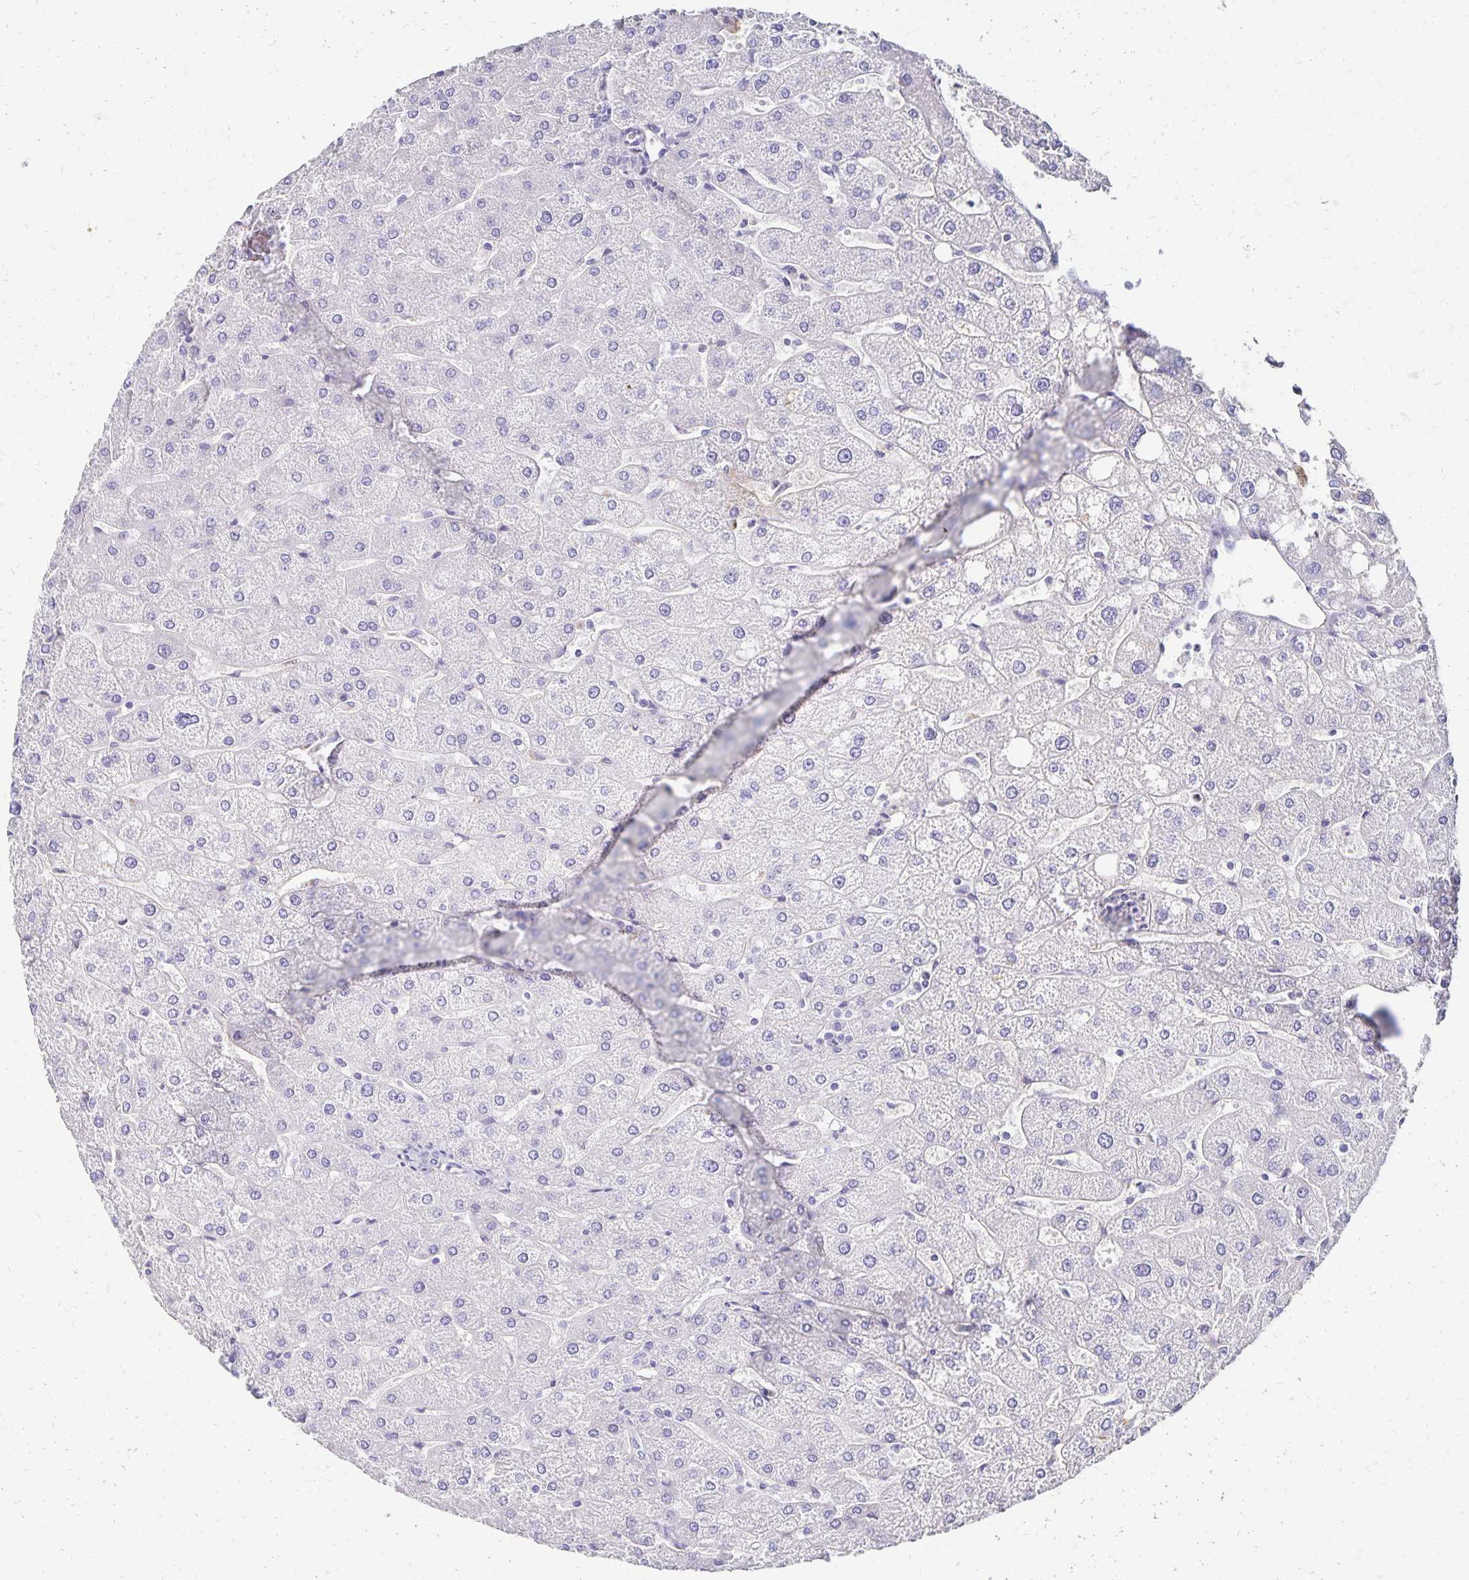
{"staining": {"intensity": "negative", "quantity": "none", "location": "none"}, "tissue": "liver", "cell_type": "Cholangiocytes", "image_type": "normal", "snomed": [{"axis": "morphology", "description": "Normal tissue, NOS"}, {"axis": "topography", "description": "Liver"}], "caption": "Immunohistochemical staining of unremarkable liver shows no significant expression in cholangiocytes.", "gene": "DYNLT4", "patient": {"sex": "male", "age": 67}}